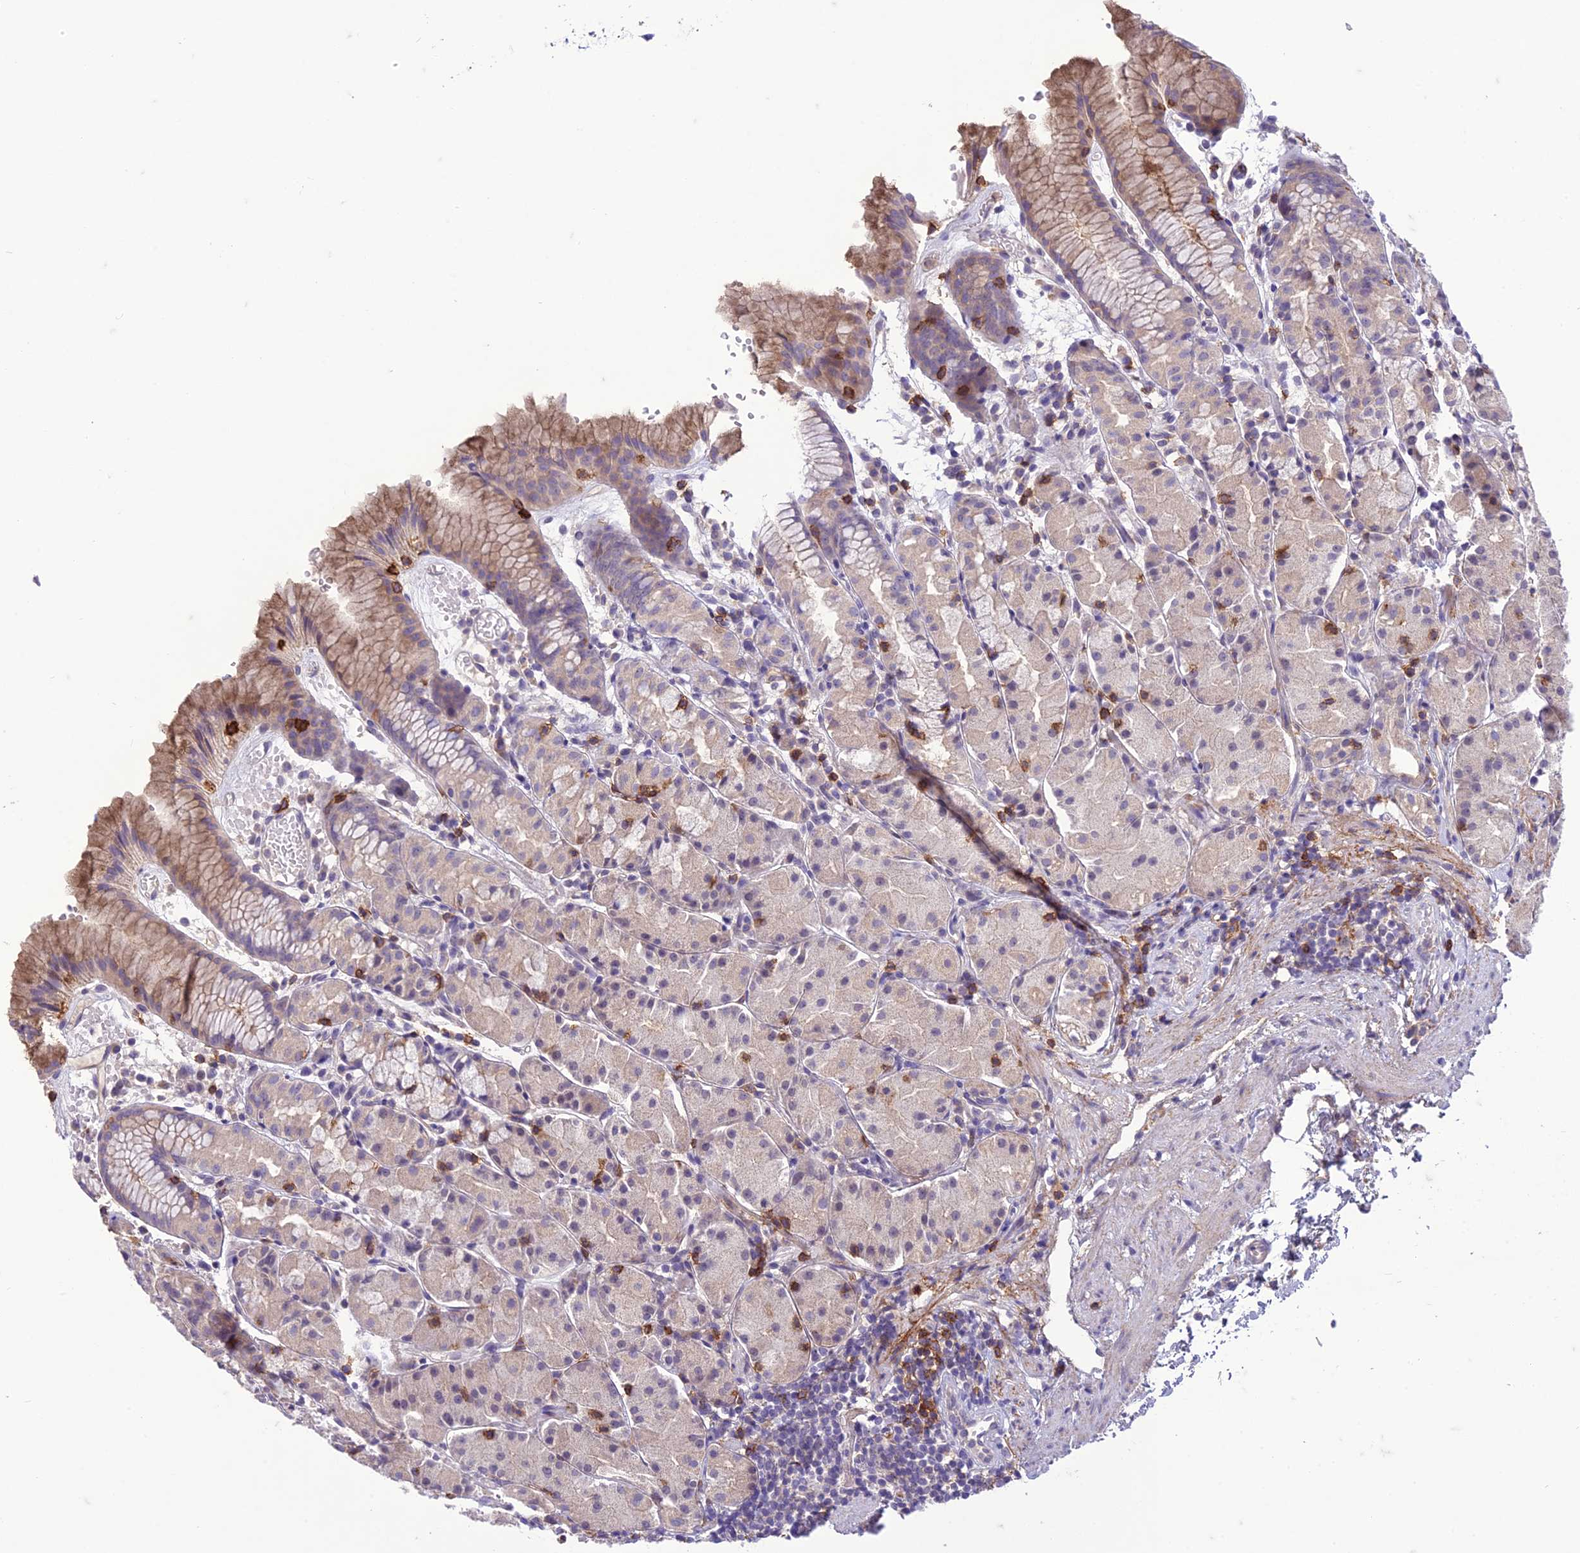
{"staining": {"intensity": "moderate", "quantity": "<25%", "location": "cytoplasmic/membranous"}, "tissue": "stomach", "cell_type": "Glandular cells", "image_type": "normal", "snomed": [{"axis": "morphology", "description": "Normal tissue, NOS"}, {"axis": "topography", "description": "Stomach, upper"}], "caption": "Human stomach stained with a protein marker exhibits moderate staining in glandular cells.", "gene": "ITGAE", "patient": {"sex": "male", "age": 47}}